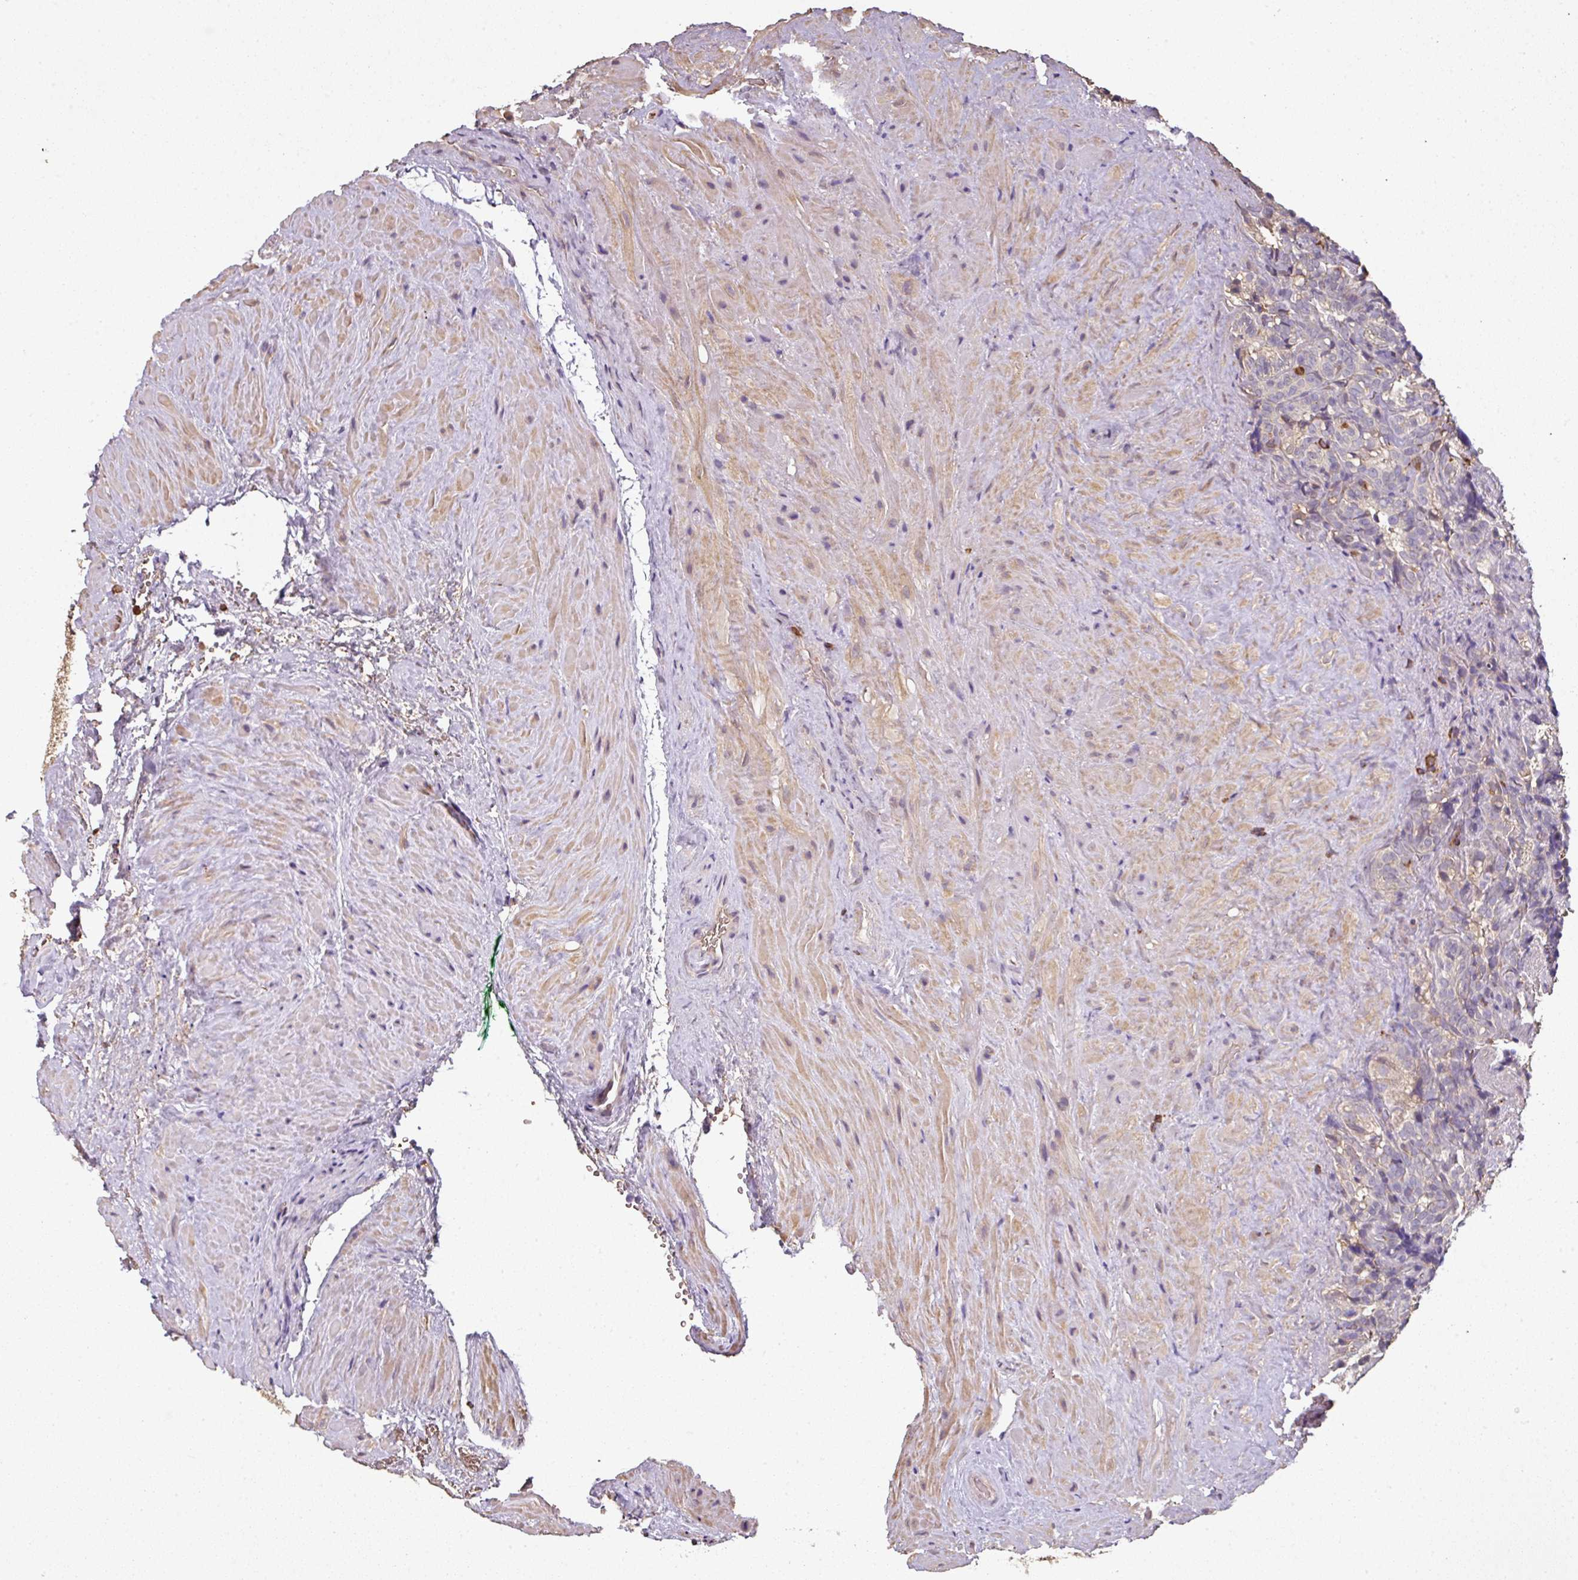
{"staining": {"intensity": "weak", "quantity": "<25%", "location": "cytoplasmic/membranous"}, "tissue": "seminal vesicle", "cell_type": "Glandular cells", "image_type": "normal", "snomed": [{"axis": "morphology", "description": "Normal tissue, NOS"}, {"axis": "topography", "description": "Seminal veicle"}], "caption": "Immunohistochemistry micrograph of unremarkable seminal vesicle stained for a protein (brown), which demonstrates no expression in glandular cells.", "gene": "OLFML2B", "patient": {"sex": "male", "age": 62}}